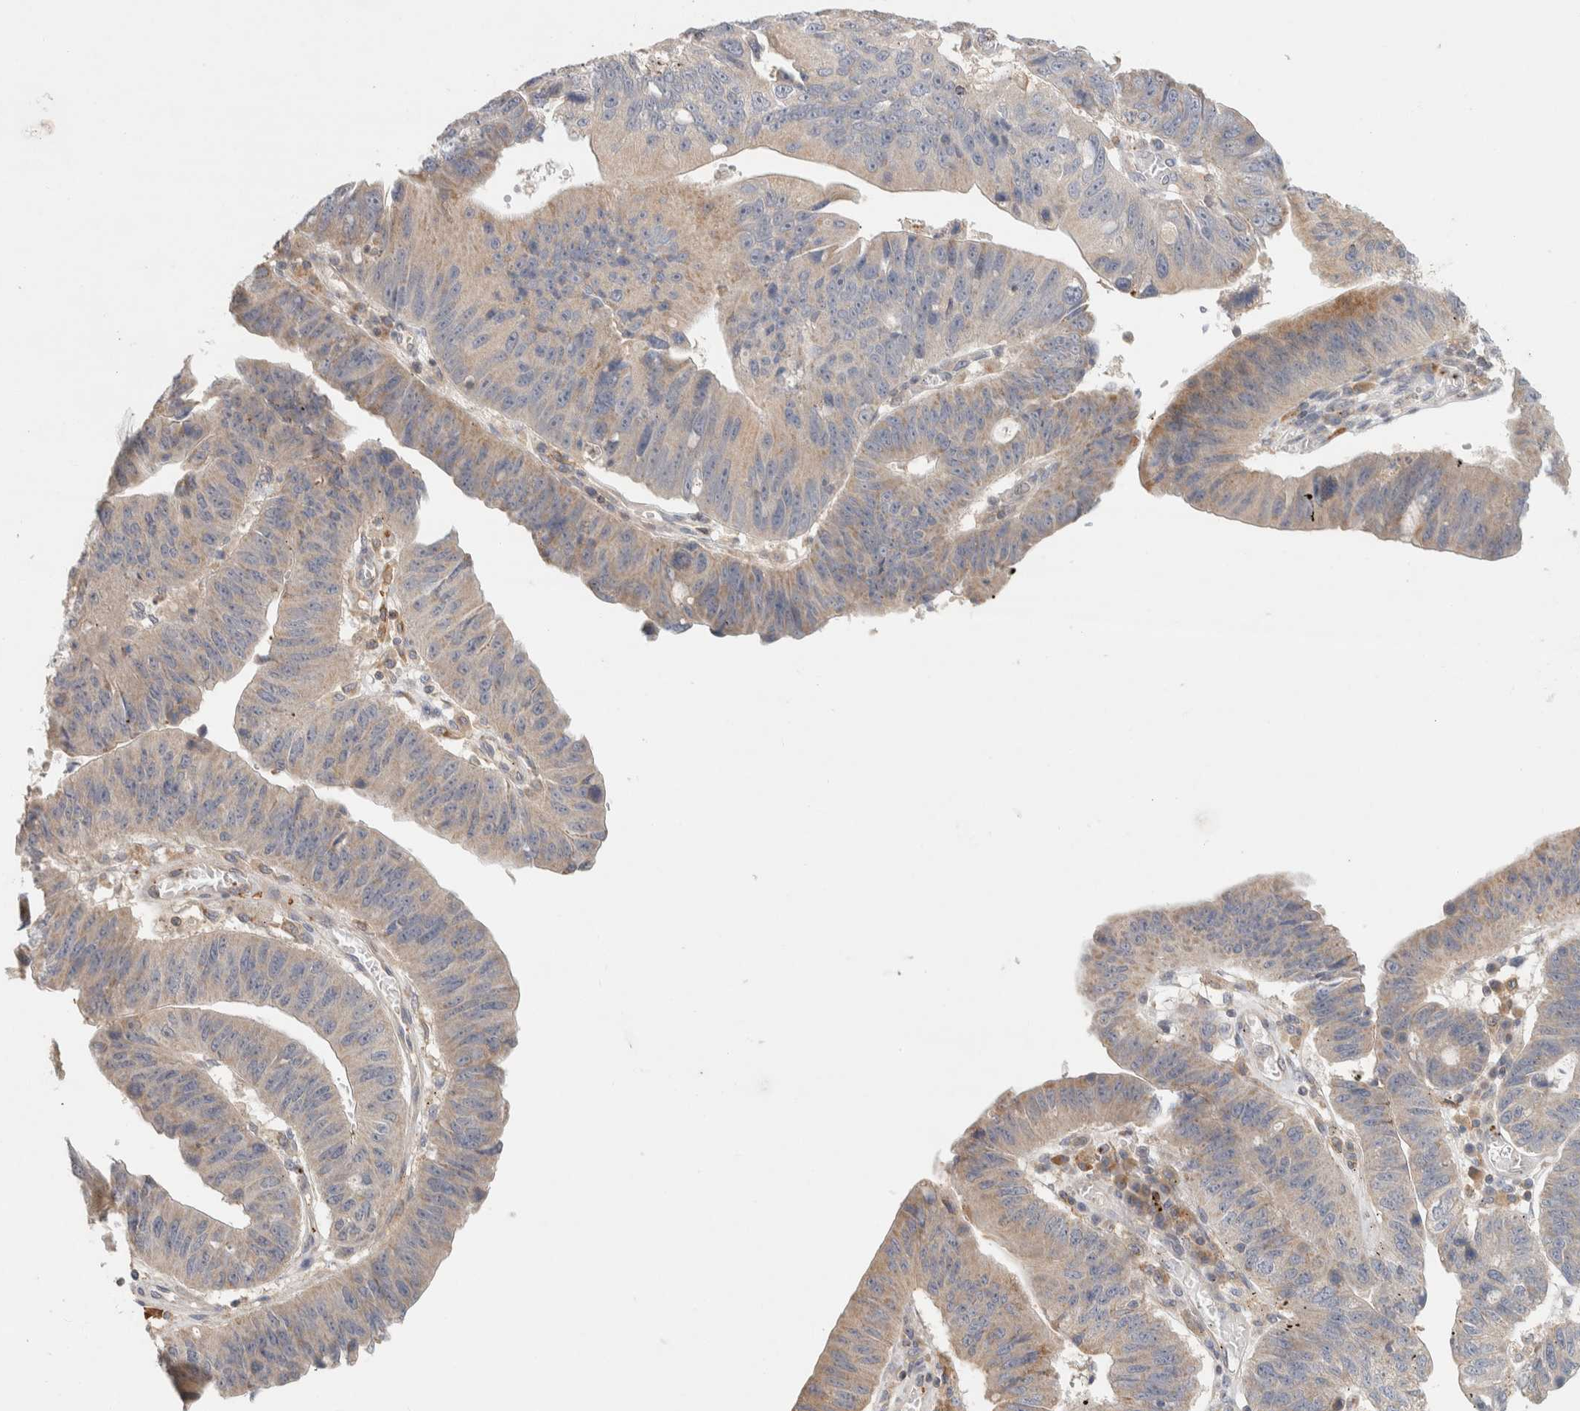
{"staining": {"intensity": "weak", "quantity": "25%-75%", "location": "cytoplasmic/membranous"}, "tissue": "stomach cancer", "cell_type": "Tumor cells", "image_type": "cancer", "snomed": [{"axis": "morphology", "description": "Adenocarcinoma, NOS"}, {"axis": "topography", "description": "Stomach"}], "caption": "The immunohistochemical stain highlights weak cytoplasmic/membranous staining in tumor cells of adenocarcinoma (stomach) tissue.", "gene": "KIF9", "patient": {"sex": "male", "age": 59}}